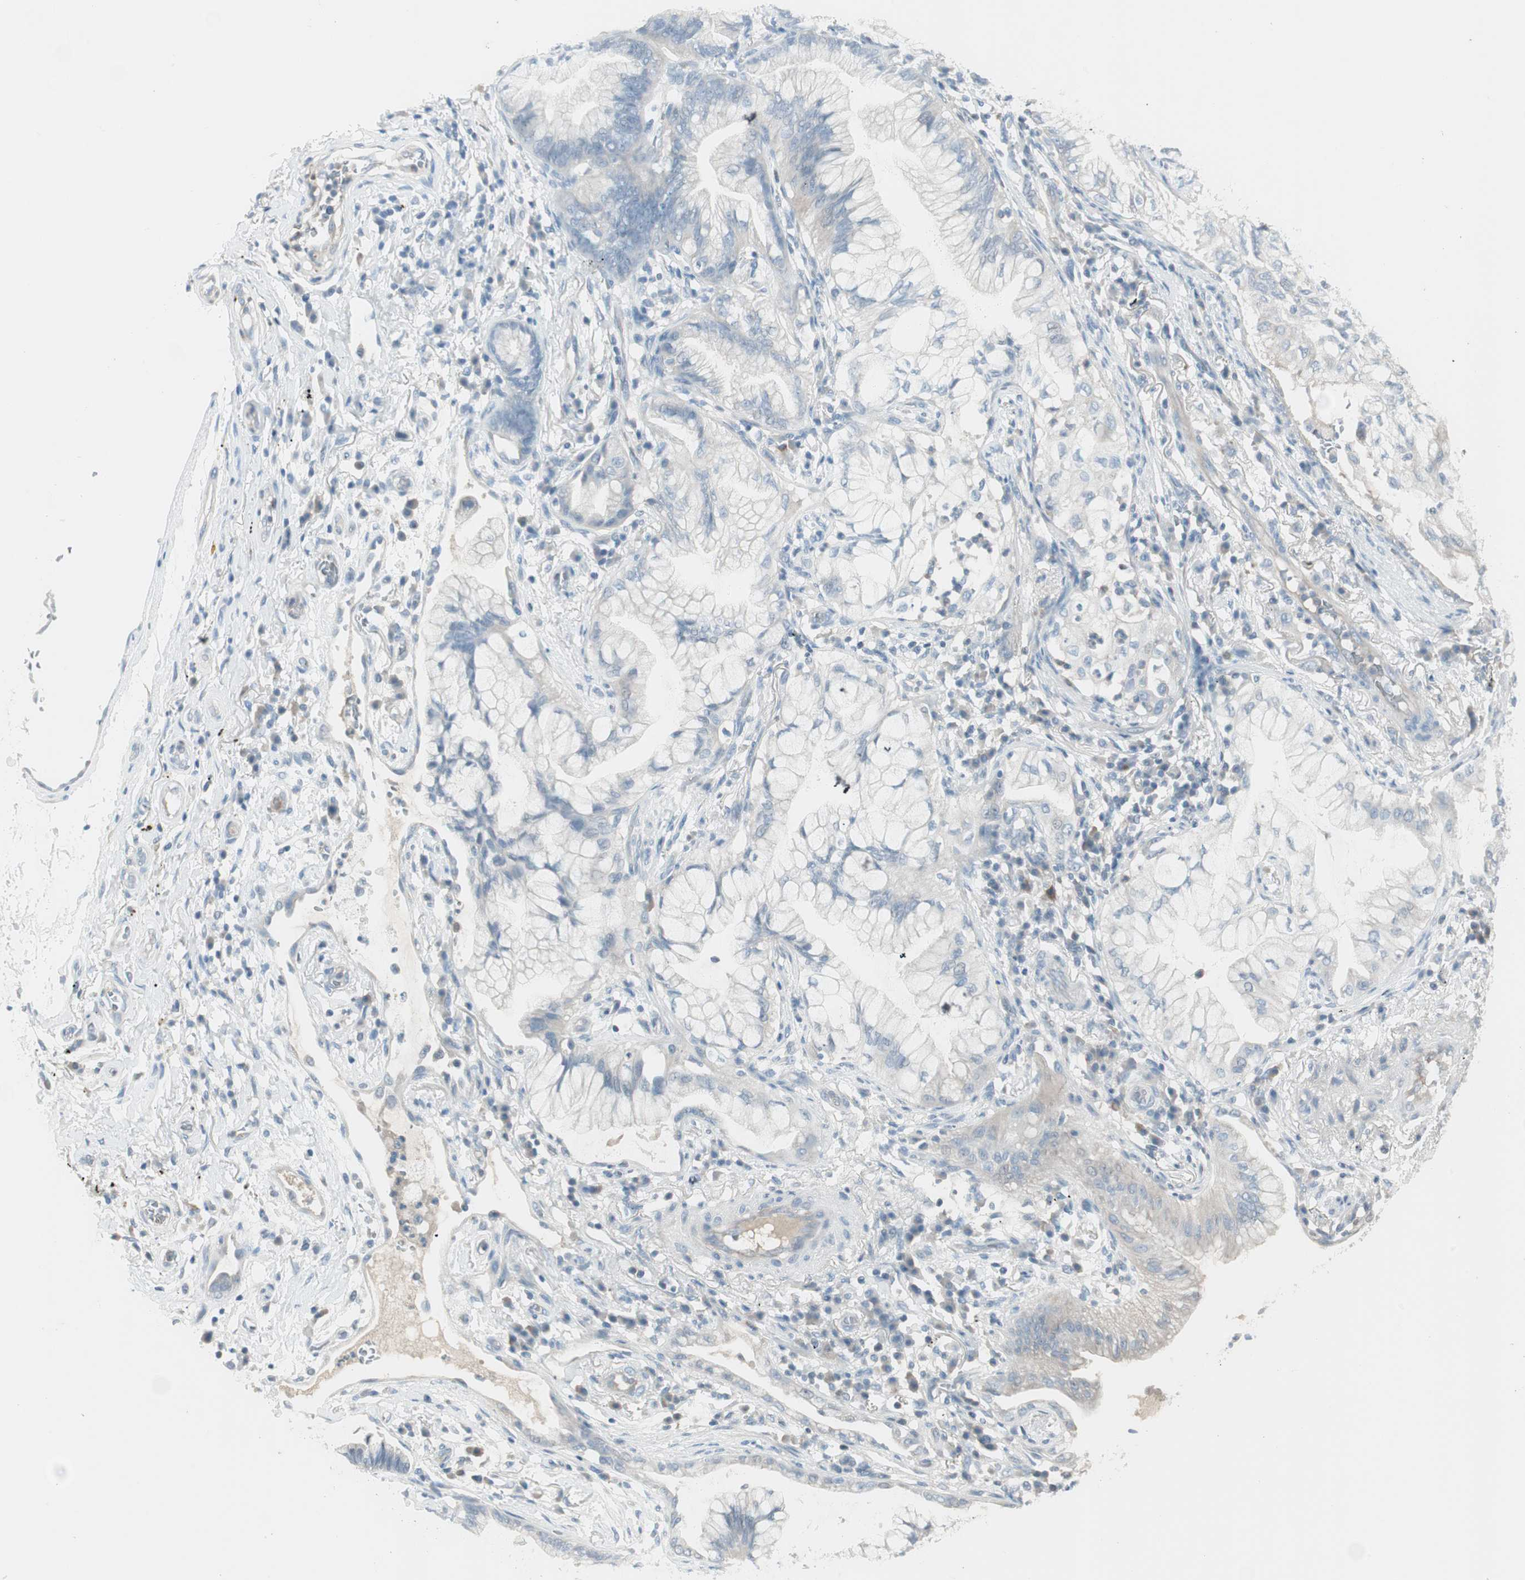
{"staining": {"intensity": "moderate", "quantity": "<25%", "location": "cytoplasmic/membranous"}, "tissue": "lung cancer", "cell_type": "Tumor cells", "image_type": "cancer", "snomed": [{"axis": "morphology", "description": "Adenocarcinoma, NOS"}, {"axis": "topography", "description": "Lung"}], "caption": "An IHC image of neoplastic tissue is shown. Protein staining in brown shows moderate cytoplasmic/membranous positivity in lung cancer within tumor cells. (Stains: DAB (3,3'-diaminobenzidine) in brown, nuclei in blue, Microscopy: brightfield microscopy at high magnification).", "gene": "ITLN2", "patient": {"sex": "female", "age": 70}}